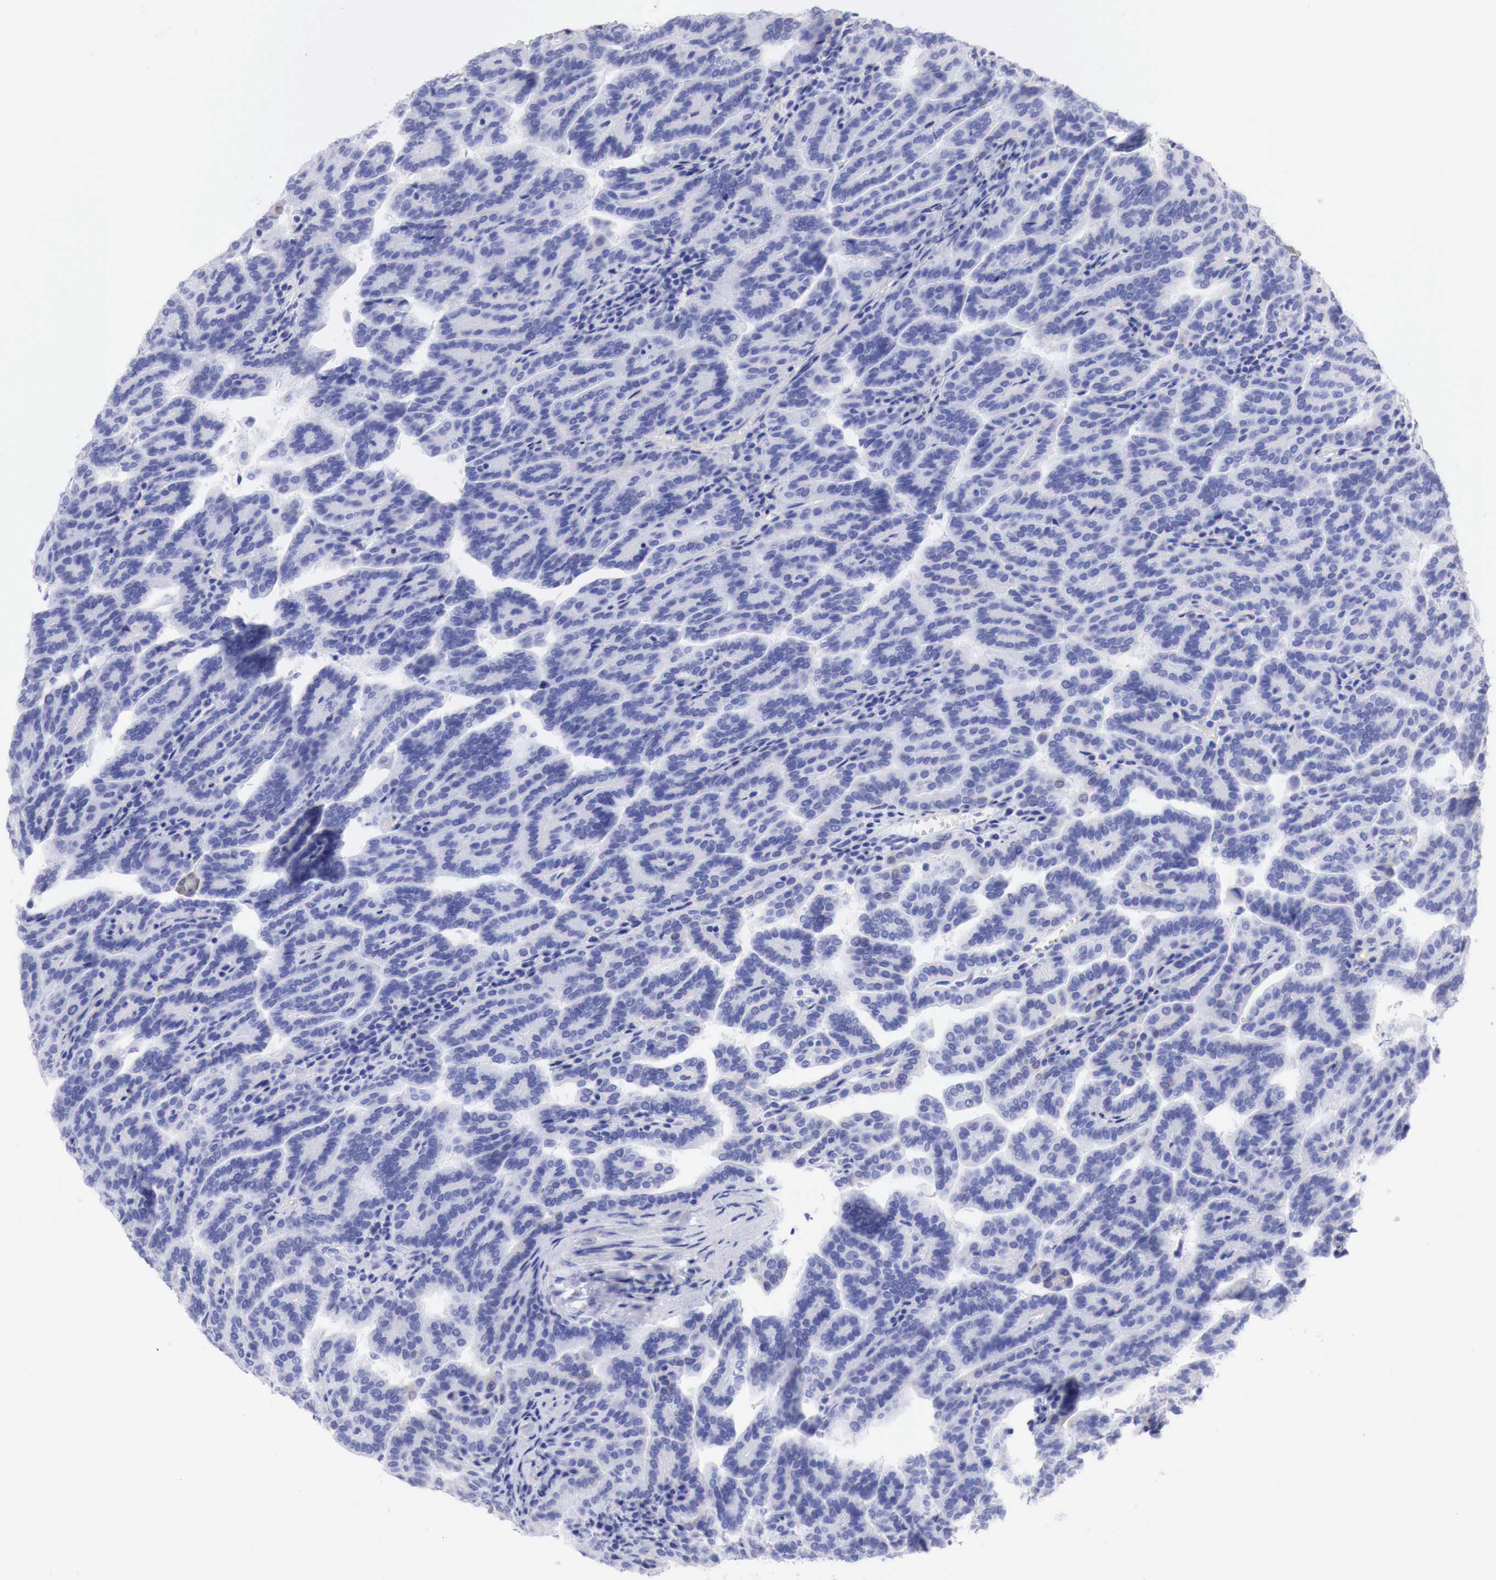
{"staining": {"intensity": "negative", "quantity": "none", "location": "none"}, "tissue": "renal cancer", "cell_type": "Tumor cells", "image_type": "cancer", "snomed": [{"axis": "morphology", "description": "Adenocarcinoma, NOS"}, {"axis": "topography", "description": "Kidney"}], "caption": "A micrograph of renal cancer (adenocarcinoma) stained for a protein reveals no brown staining in tumor cells. (Stains: DAB immunohistochemistry (IHC) with hematoxylin counter stain, Microscopy: brightfield microscopy at high magnification).", "gene": "CDKN2A", "patient": {"sex": "male", "age": 61}}